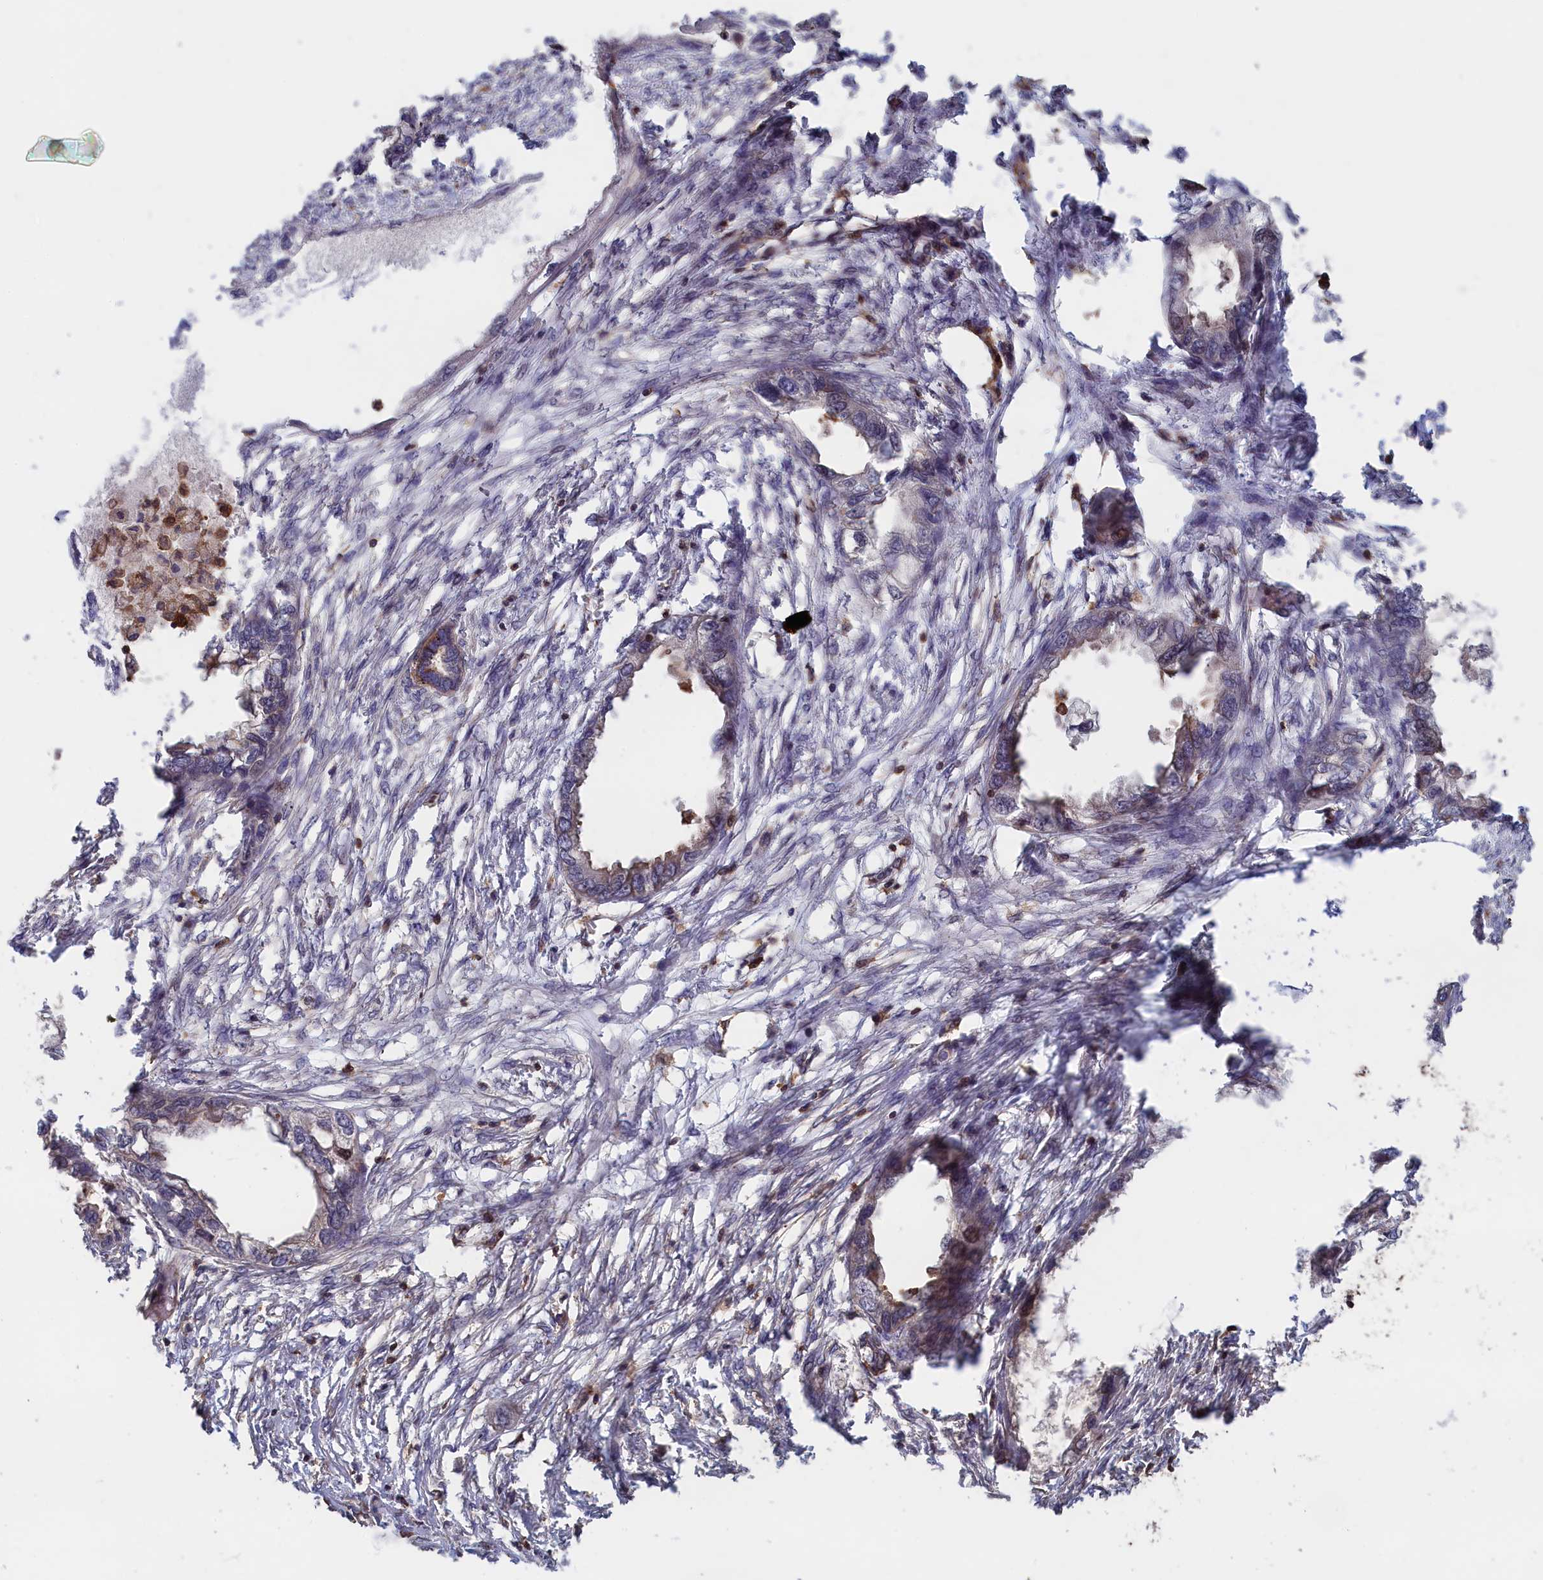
{"staining": {"intensity": "weak", "quantity": "<25%", "location": "cytoplasmic/membranous"}, "tissue": "endometrial cancer", "cell_type": "Tumor cells", "image_type": "cancer", "snomed": [{"axis": "morphology", "description": "Adenocarcinoma, NOS"}, {"axis": "morphology", "description": "Adenocarcinoma, metastatic, NOS"}, {"axis": "topography", "description": "Adipose tissue"}, {"axis": "topography", "description": "Endometrium"}], "caption": "This is a image of IHC staining of endometrial cancer (adenocarcinoma), which shows no staining in tumor cells. (DAB (3,3'-diaminobenzidine) immunohistochemistry, high magnification).", "gene": "ANKRD27", "patient": {"sex": "female", "age": 67}}